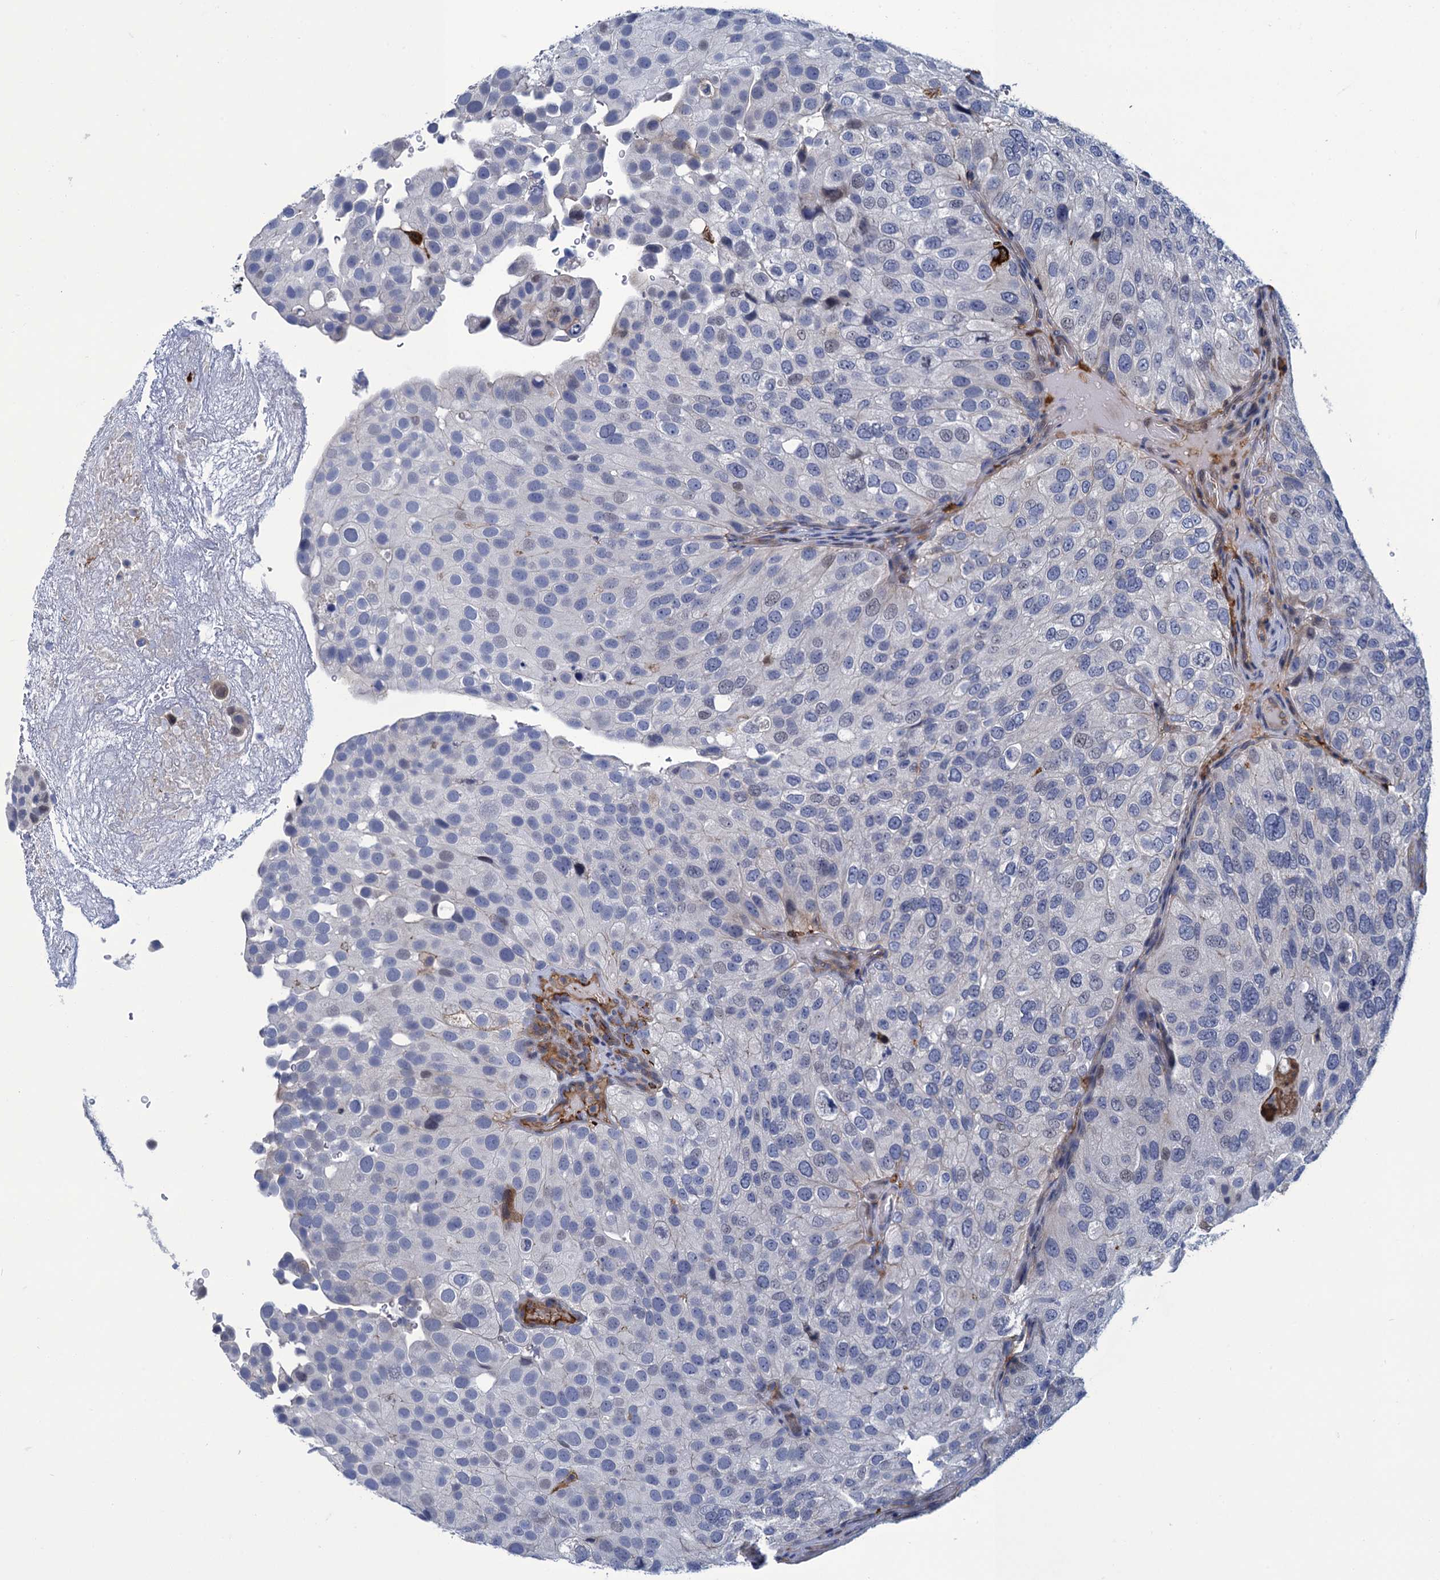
{"staining": {"intensity": "negative", "quantity": "none", "location": "none"}, "tissue": "urothelial cancer", "cell_type": "Tumor cells", "image_type": "cancer", "snomed": [{"axis": "morphology", "description": "Urothelial carcinoma, Low grade"}, {"axis": "topography", "description": "Urinary bladder"}], "caption": "Tumor cells show no significant staining in urothelial cancer.", "gene": "DNHD1", "patient": {"sex": "male", "age": 78}}